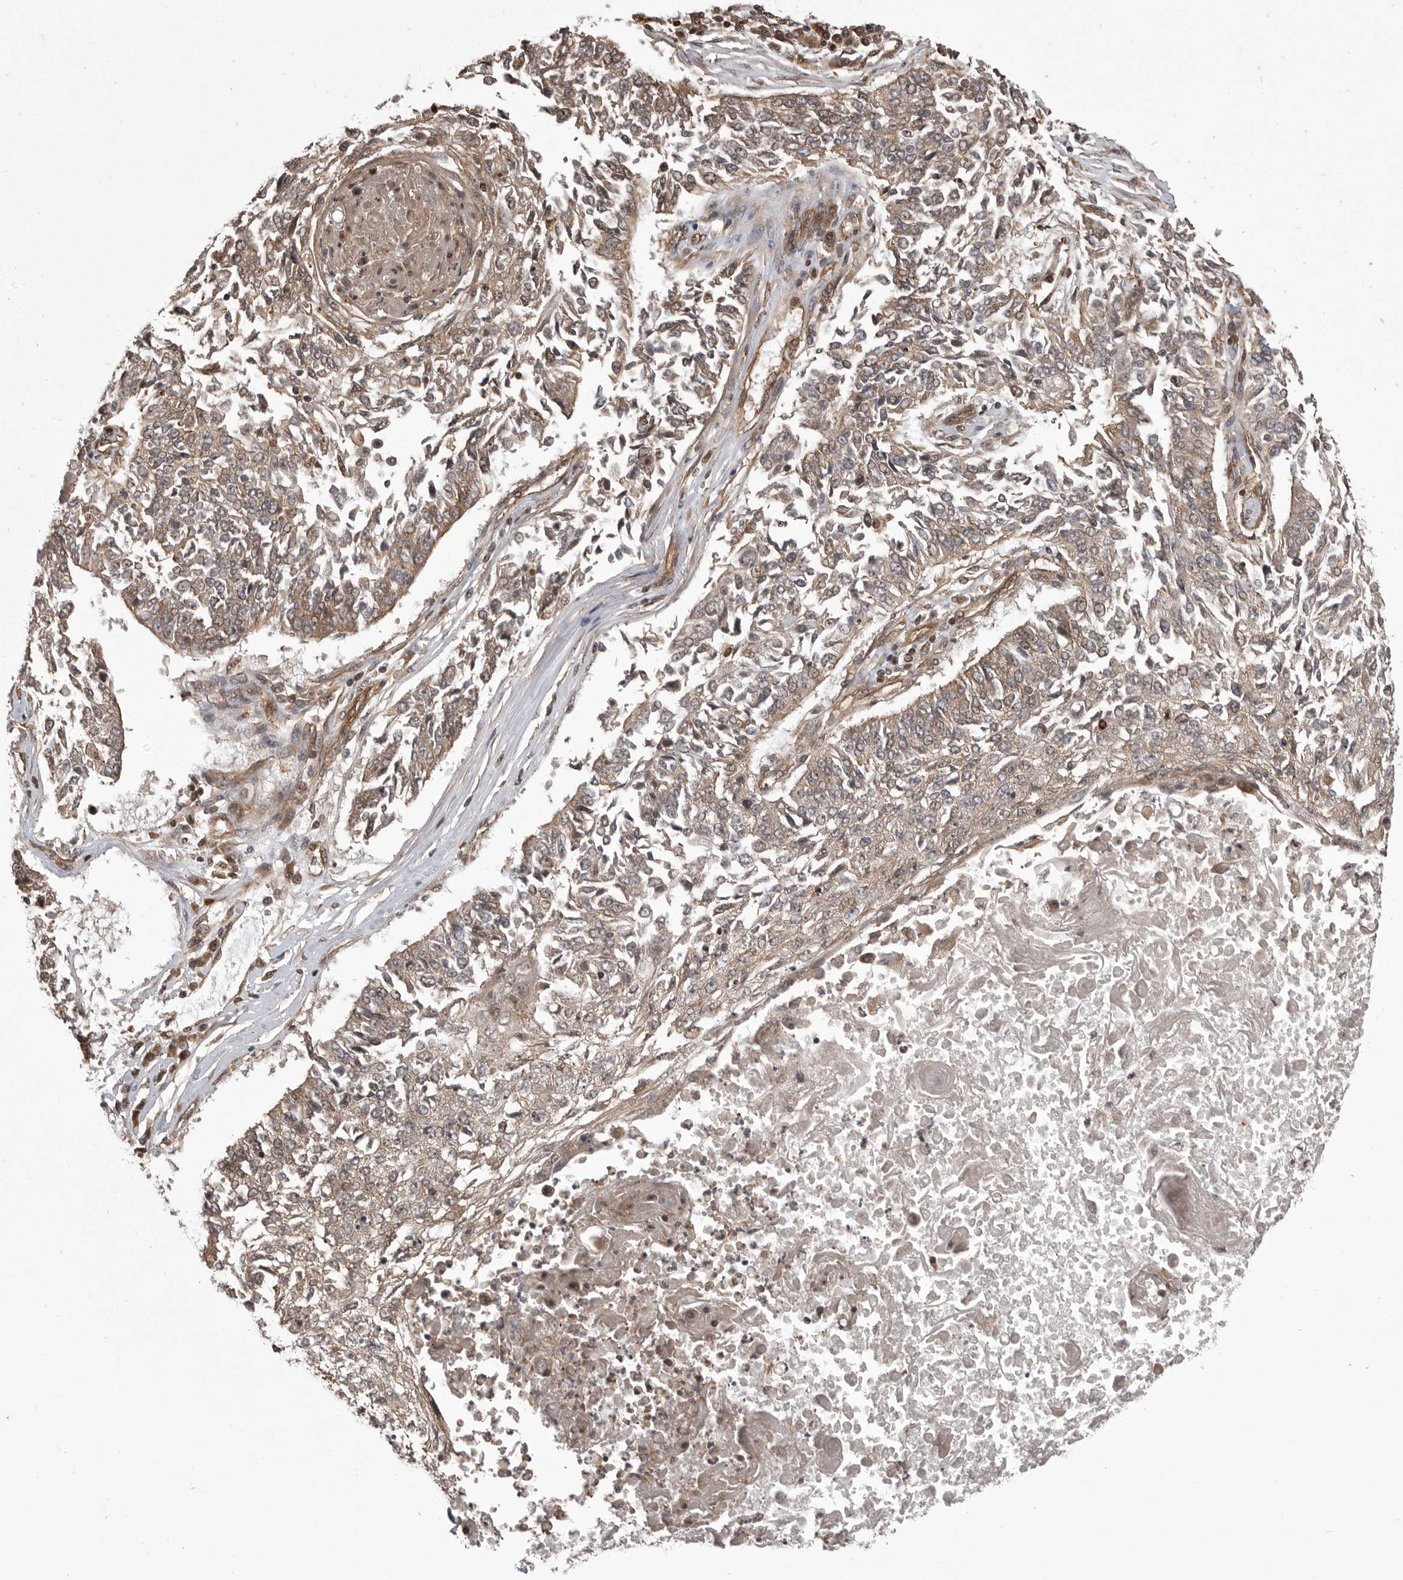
{"staining": {"intensity": "weak", "quantity": ">75%", "location": "cytoplasmic/membranous"}, "tissue": "lung cancer", "cell_type": "Tumor cells", "image_type": "cancer", "snomed": [{"axis": "morphology", "description": "Normal tissue, NOS"}, {"axis": "morphology", "description": "Squamous cell carcinoma, NOS"}, {"axis": "topography", "description": "Cartilage tissue"}, {"axis": "topography", "description": "Bronchus"}, {"axis": "topography", "description": "Lung"}, {"axis": "topography", "description": "Peripheral nerve tissue"}], "caption": "This micrograph shows squamous cell carcinoma (lung) stained with IHC to label a protein in brown. The cytoplasmic/membranous of tumor cells show weak positivity for the protein. Nuclei are counter-stained blue.", "gene": "DNAJC8", "patient": {"sex": "female", "age": 49}}